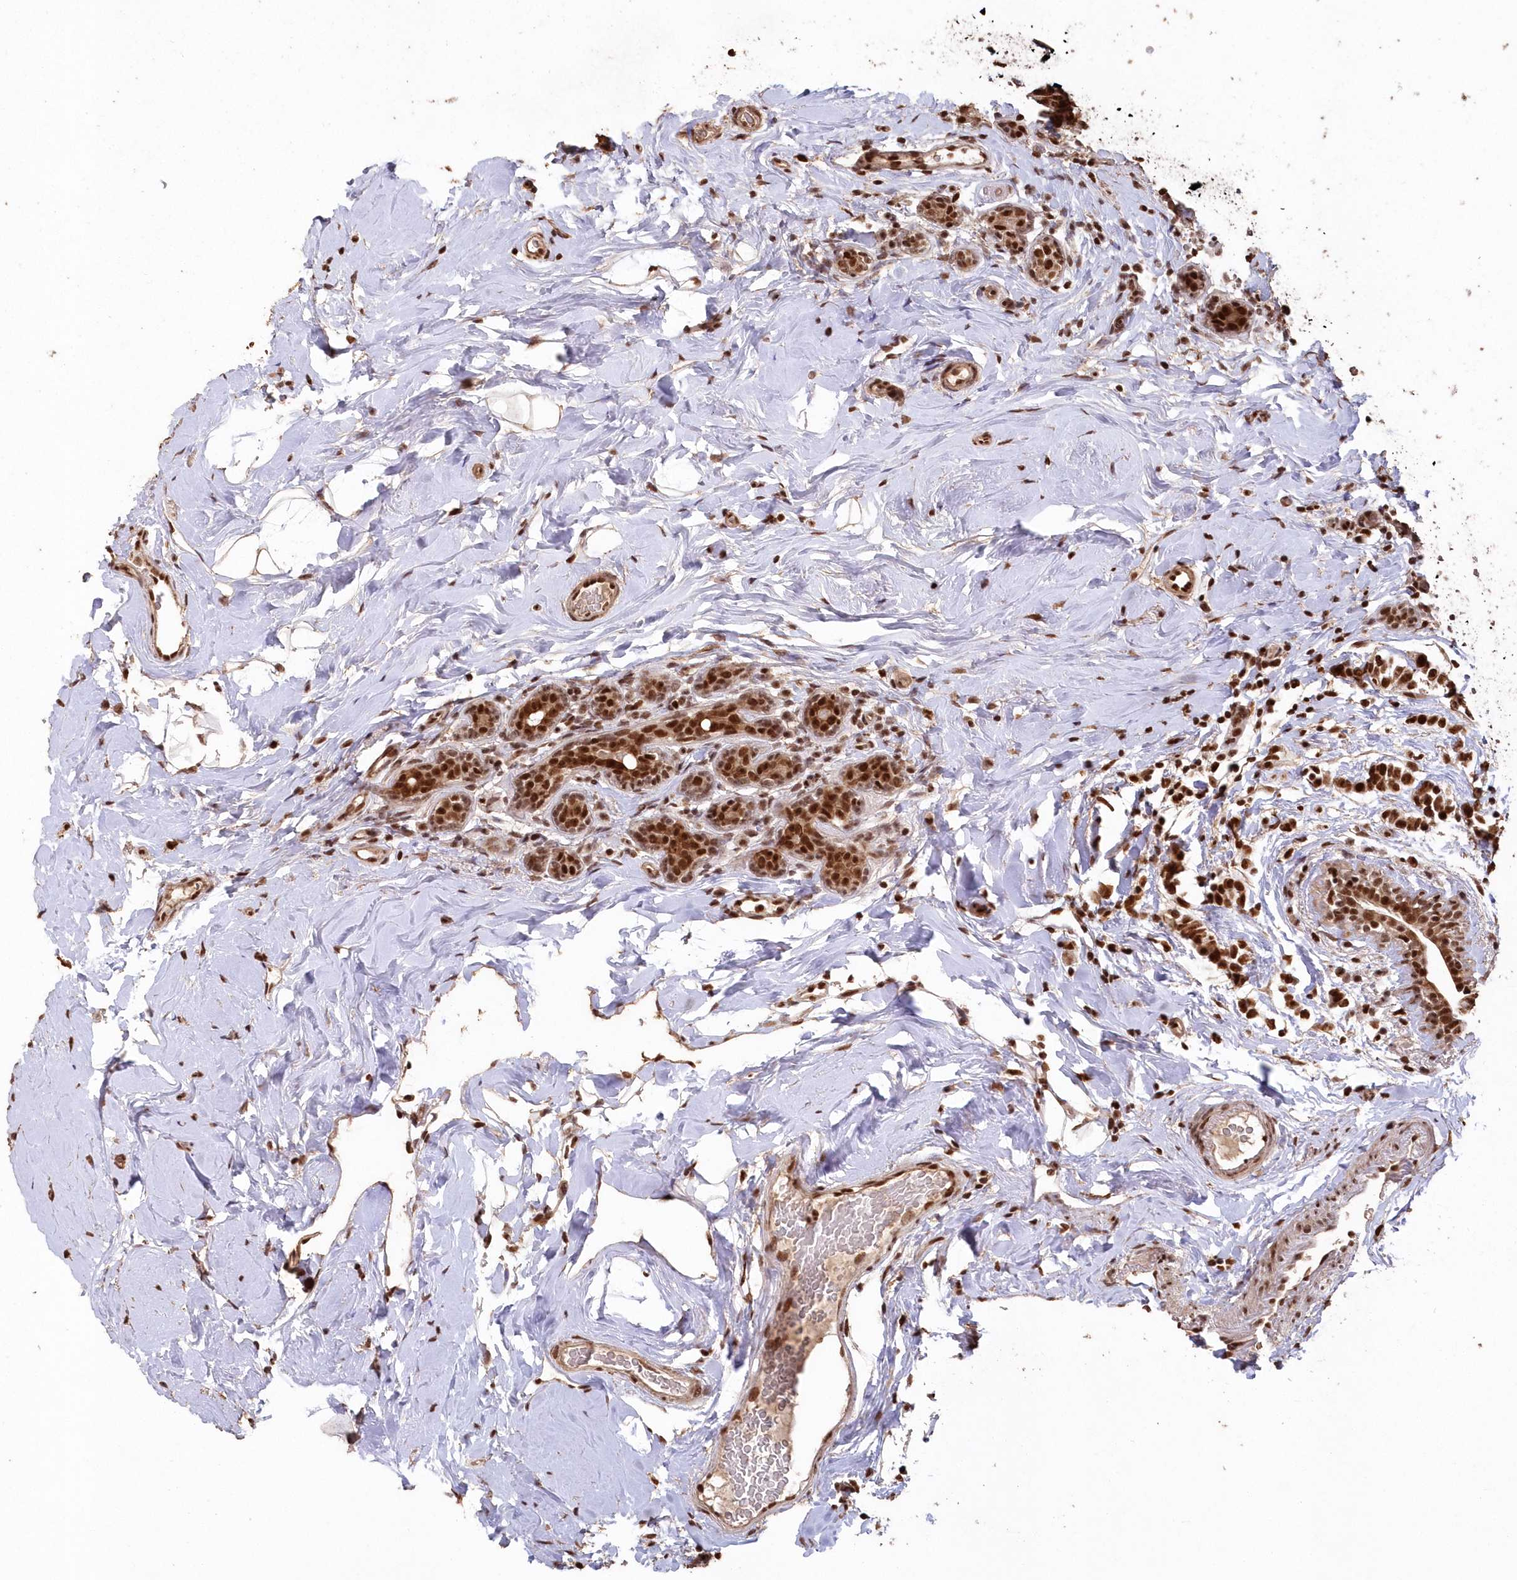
{"staining": {"intensity": "strong", "quantity": ">75%", "location": "nuclear"}, "tissue": "breast cancer", "cell_type": "Tumor cells", "image_type": "cancer", "snomed": [{"axis": "morphology", "description": "Normal tissue, NOS"}, {"axis": "morphology", "description": "Lobular carcinoma"}, {"axis": "topography", "description": "Breast"}], "caption": "Tumor cells show high levels of strong nuclear staining in about >75% of cells in human breast cancer. Nuclei are stained in blue.", "gene": "PDS5A", "patient": {"sex": "female", "age": 47}}